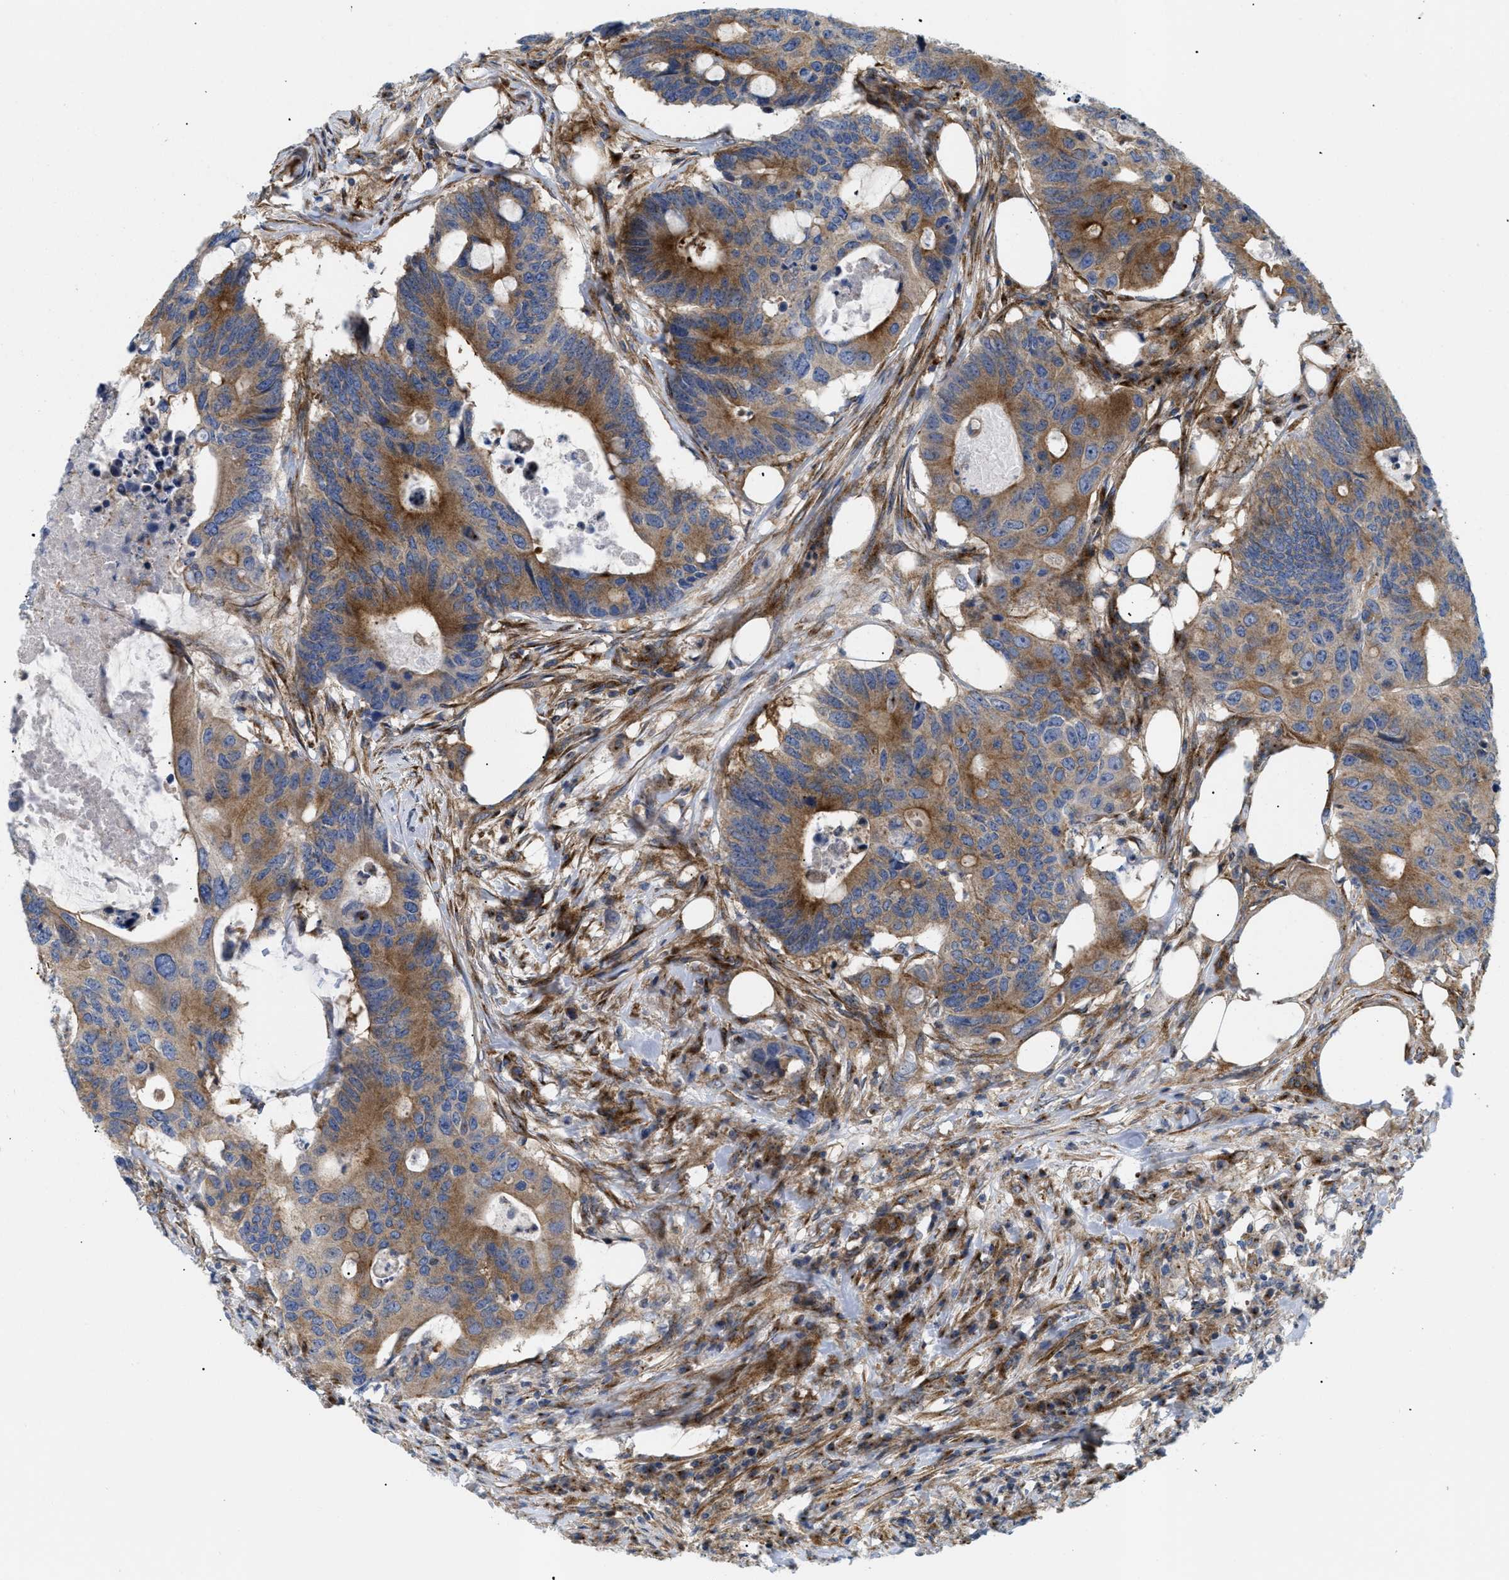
{"staining": {"intensity": "moderate", "quantity": ">75%", "location": "cytoplasmic/membranous"}, "tissue": "colorectal cancer", "cell_type": "Tumor cells", "image_type": "cancer", "snomed": [{"axis": "morphology", "description": "Adenocarcinoma, NOS"}, {"axis": "topography", "description": "Colon"}], "caption": "Protein analysis of colorectal cancer (adenocarcinoma) tissue displays moderate cytoplasmic/membranous expression in about >75% of tumor cells.", "gene": "DCTN4", "patient": {"sex": "male", "age": 71}}